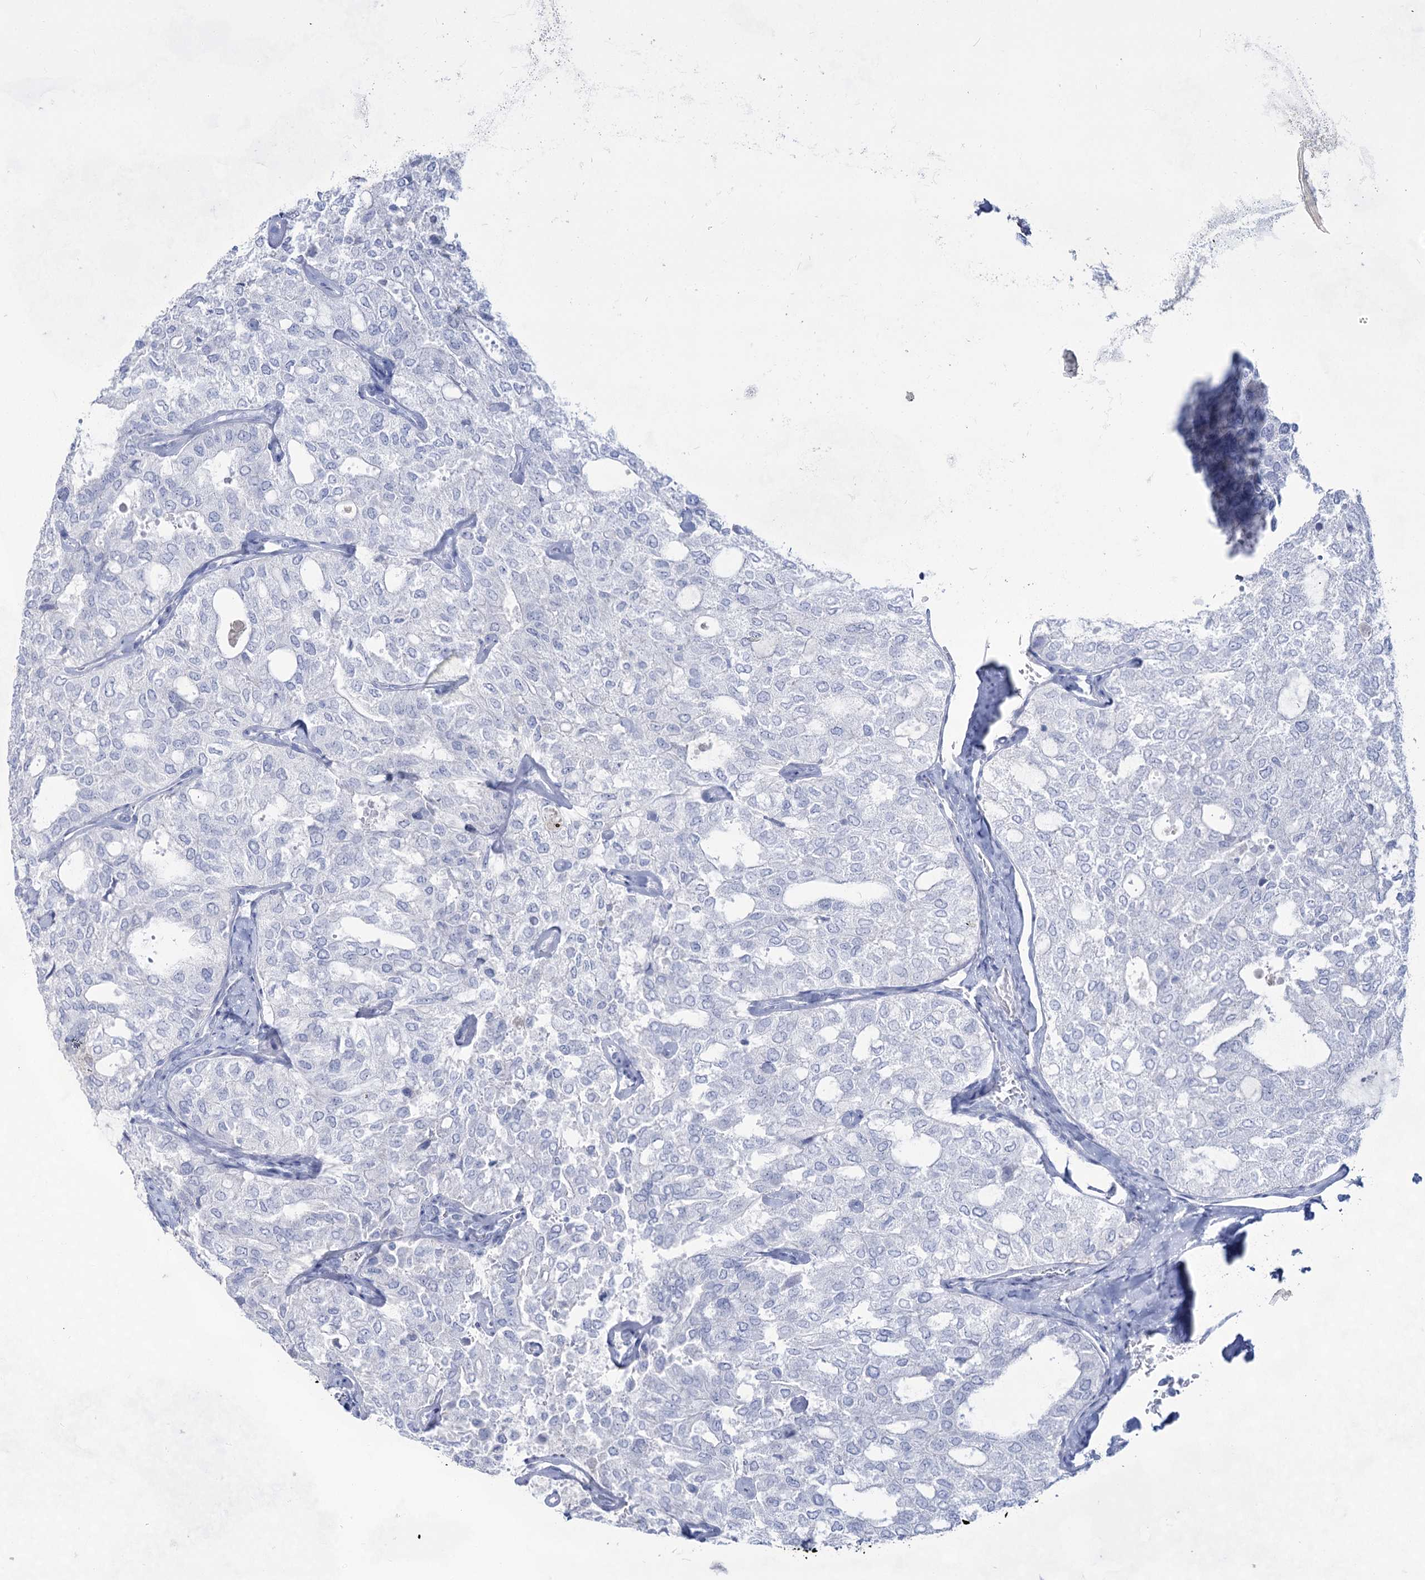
{"staining": {"intensity": "negative", "quantity": "none", "location": "none"}, "tissue": "thyroid cancer", "cell_type": "Tumor cells", "image_type": "cancer", "snomed": [{"axis": "morphology", "description": "Follicular adenoma carcinoma, NOS"}, {"axis": "topography", "description": "Thyroid gland"}], "caption": "The micrograph displays no staining of tumor cells in thyroid cancer (follicular adenoma carcinoma).", "gene": "ACRV1", "patient": {"sex": "male", "age": 75}}